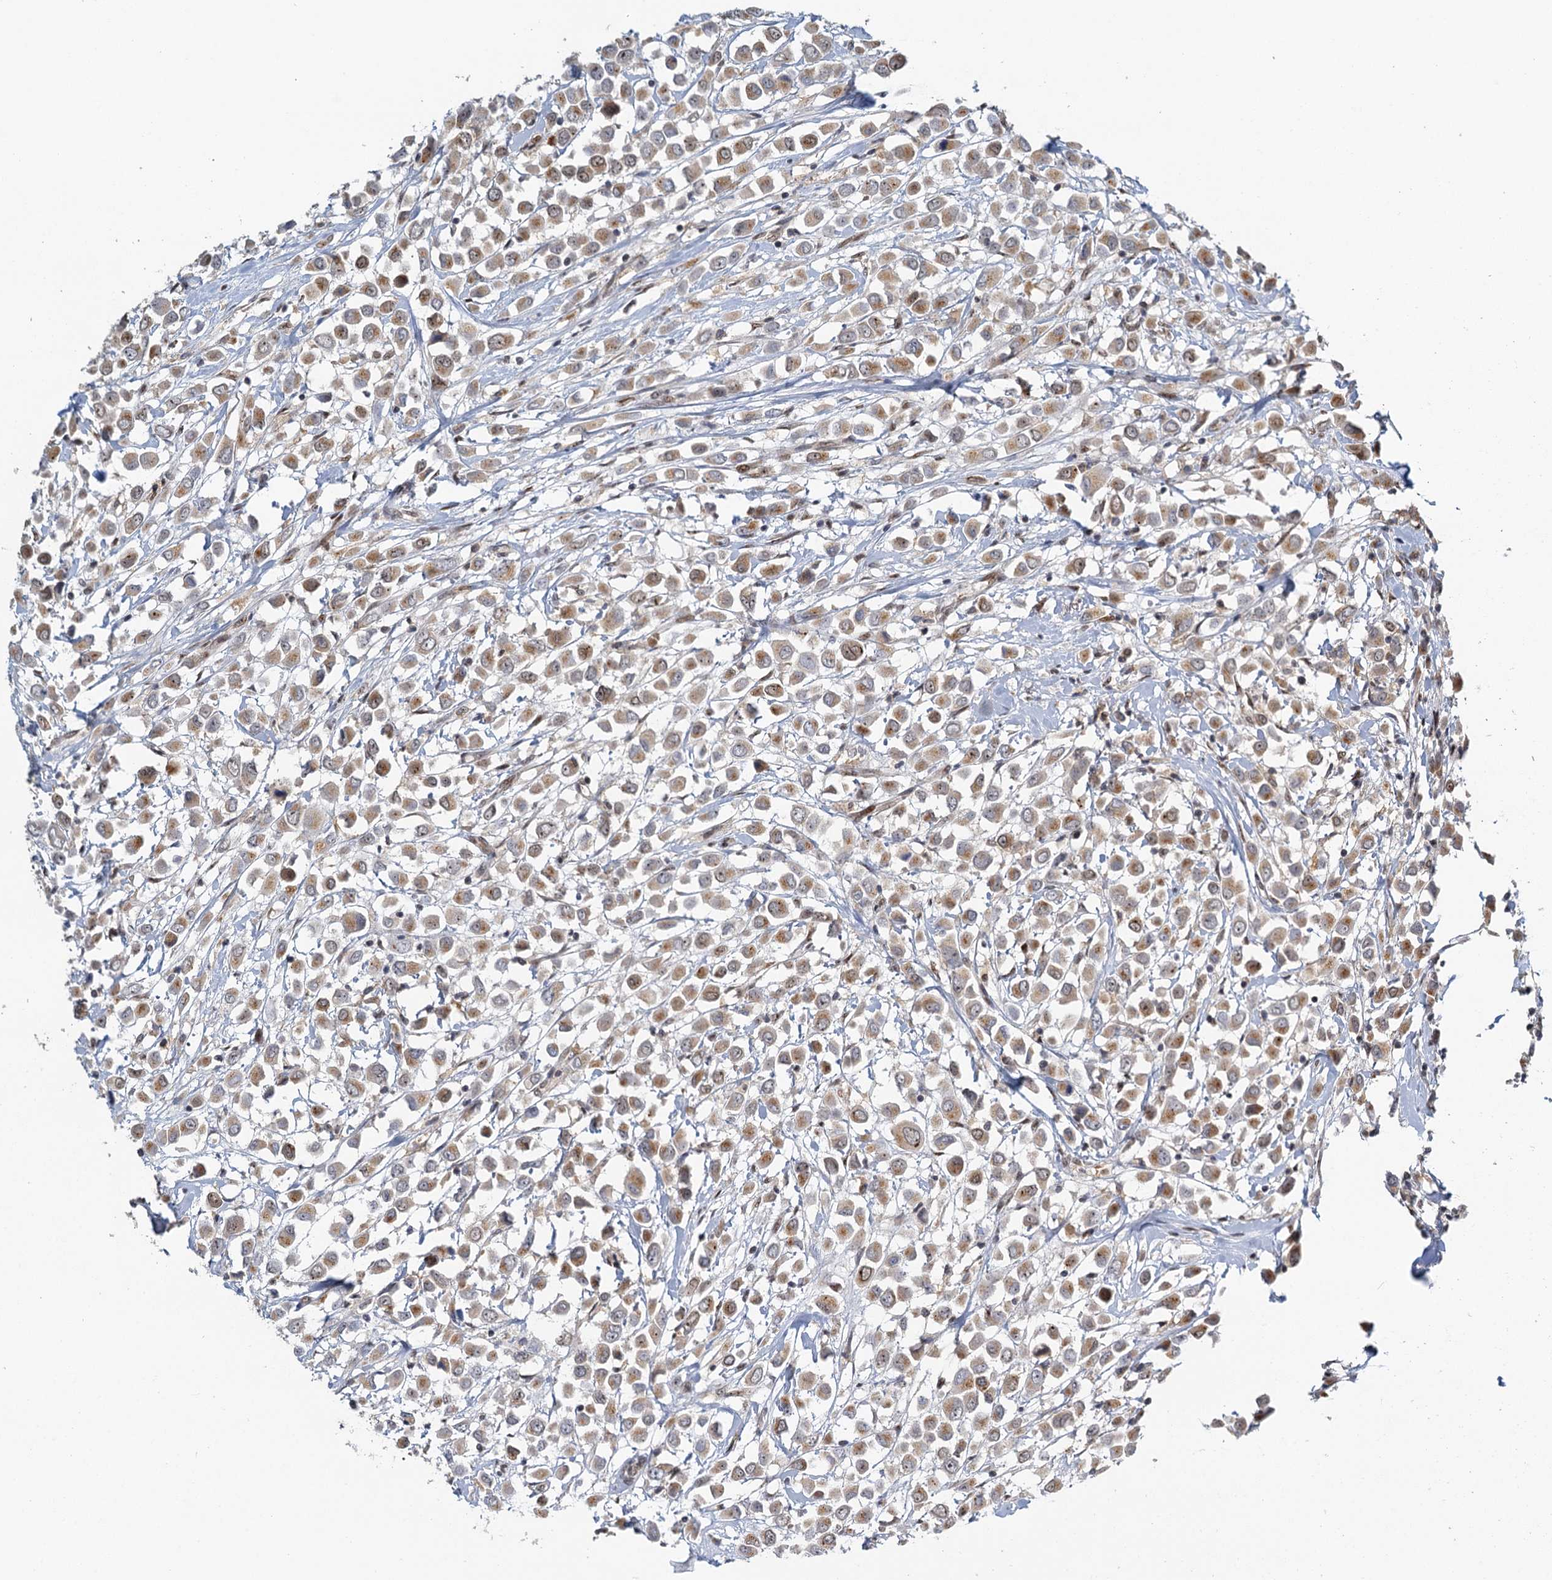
{"staining": {"intensity": "weak", "quantity": ">75%", "location": "cytoplasmic/membranous,nuclear"}, "tissue": "breast cancer", "cell_type": "Tumor cells", "image_type": "cancer", "snomed": [{"axis": "morphology", "description": "Duct carcinoma"}, {"axis": "topography", "description": "Breast"}], "caption": "This histopathology image exhibits immunohistochemistry staining of human breast infiltrating ductal carcinoma, with low weak cytoplasmic/membranous and nuclear expression in approximately >75% of tumor cells.", "gene": "TREX1", "patient": {"sex": "female", "age": 61}}